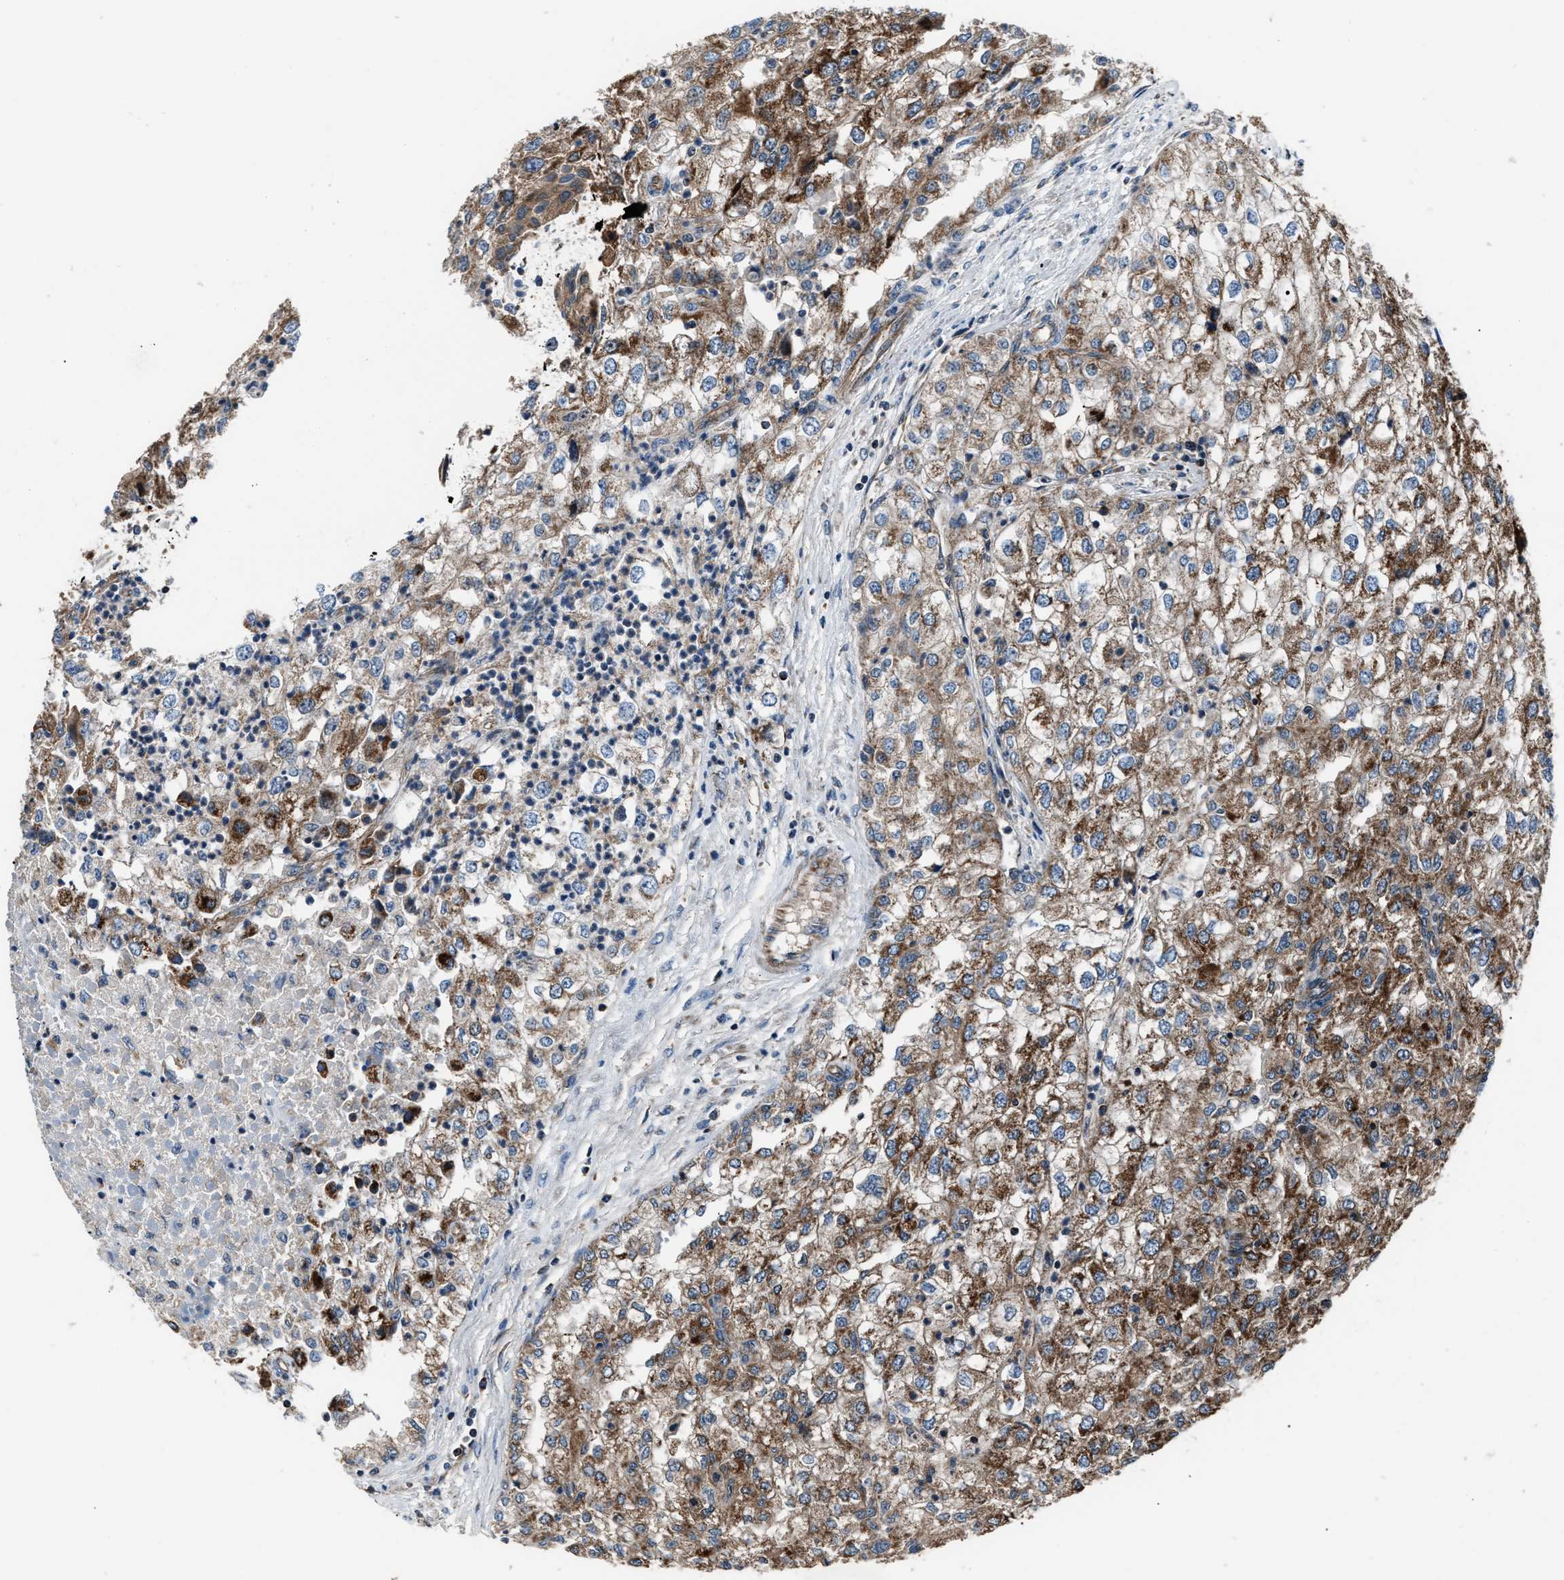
{"staining": {"intensity": "moderate", "quantity": ">75%", "location": "cytoplasmic/membranous"}, "tissue": "renal cancer", "cell_type": "Tumor cells", "image_type": "cancer", "snomed": [{"axis": "morphology", "description": "Adenocarcinoma, NOS"}, {"axis": "topography", "description": "Kidney"}], "caption": "Immunohistochemistry (IHC) (DAB) staining of renal cancer exhibits moderate cytoplasmic/membranous protein positivity in about >75% of tumor cells.", "gene": "GGCT", "patient": {"sex": "female", "age": 54}}